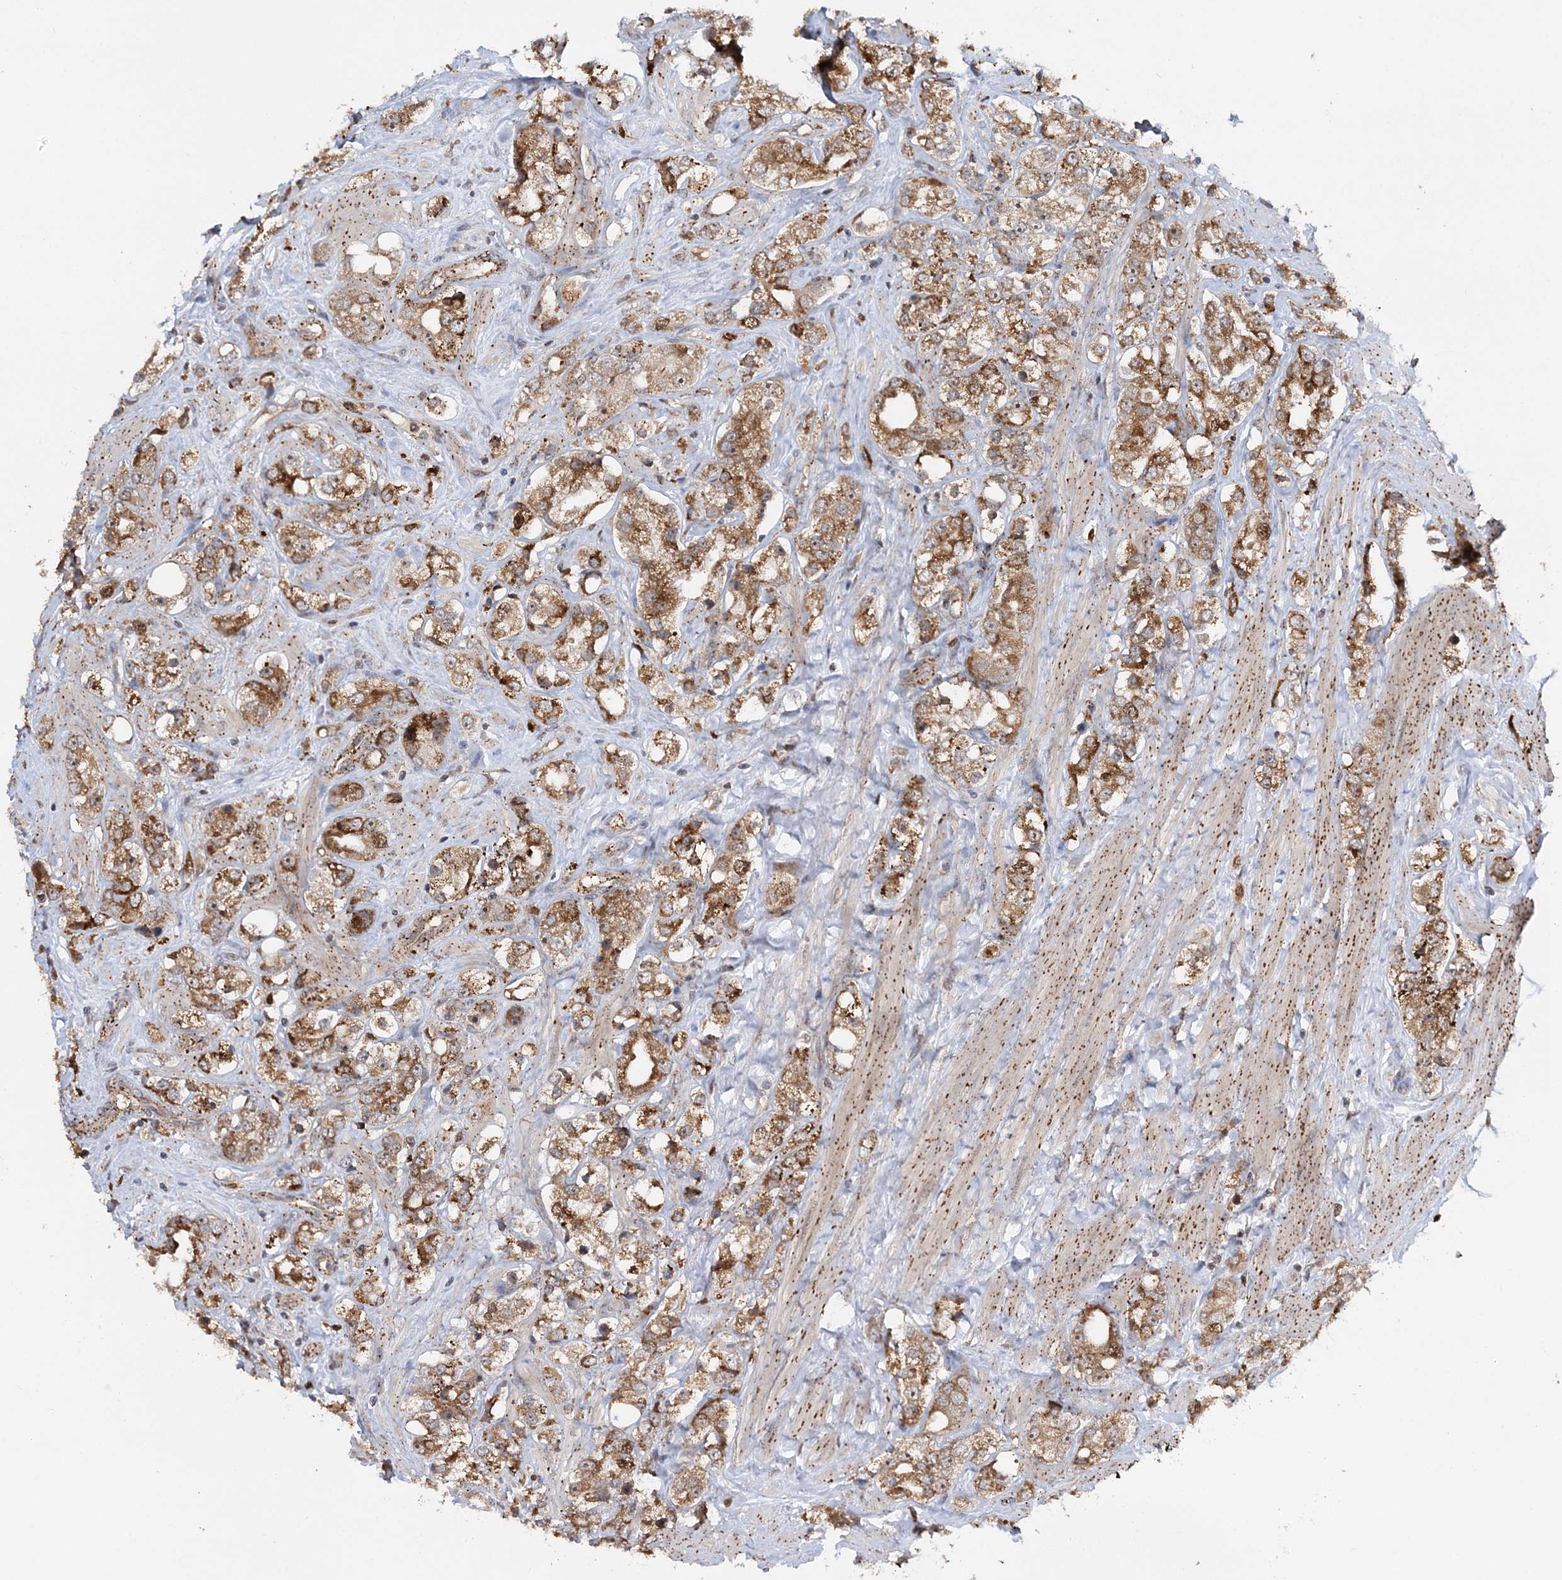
{"staining": {"intensity": "moderate", "quantity": ">75%", "location": "cytoplasmic/membranous"}, "tissue": "prostate cancer", "cell_type": "Tumor cells", "image_type": "cancer", "snomed": [{"axis": "morphology", "description": "Adenocarcinoma, NOS"}, {"axis": "topography", "description": "Prostate"}], "caption": "Immunohistochemistry (DAB) staining of human adenocarcinoma (prostate) displays moderate cytoplasmic/membranous protein staining in approximately >75% of tumor cells.", "gene": "KIF4A", "patient": {"sex": "male", "age": 79}}